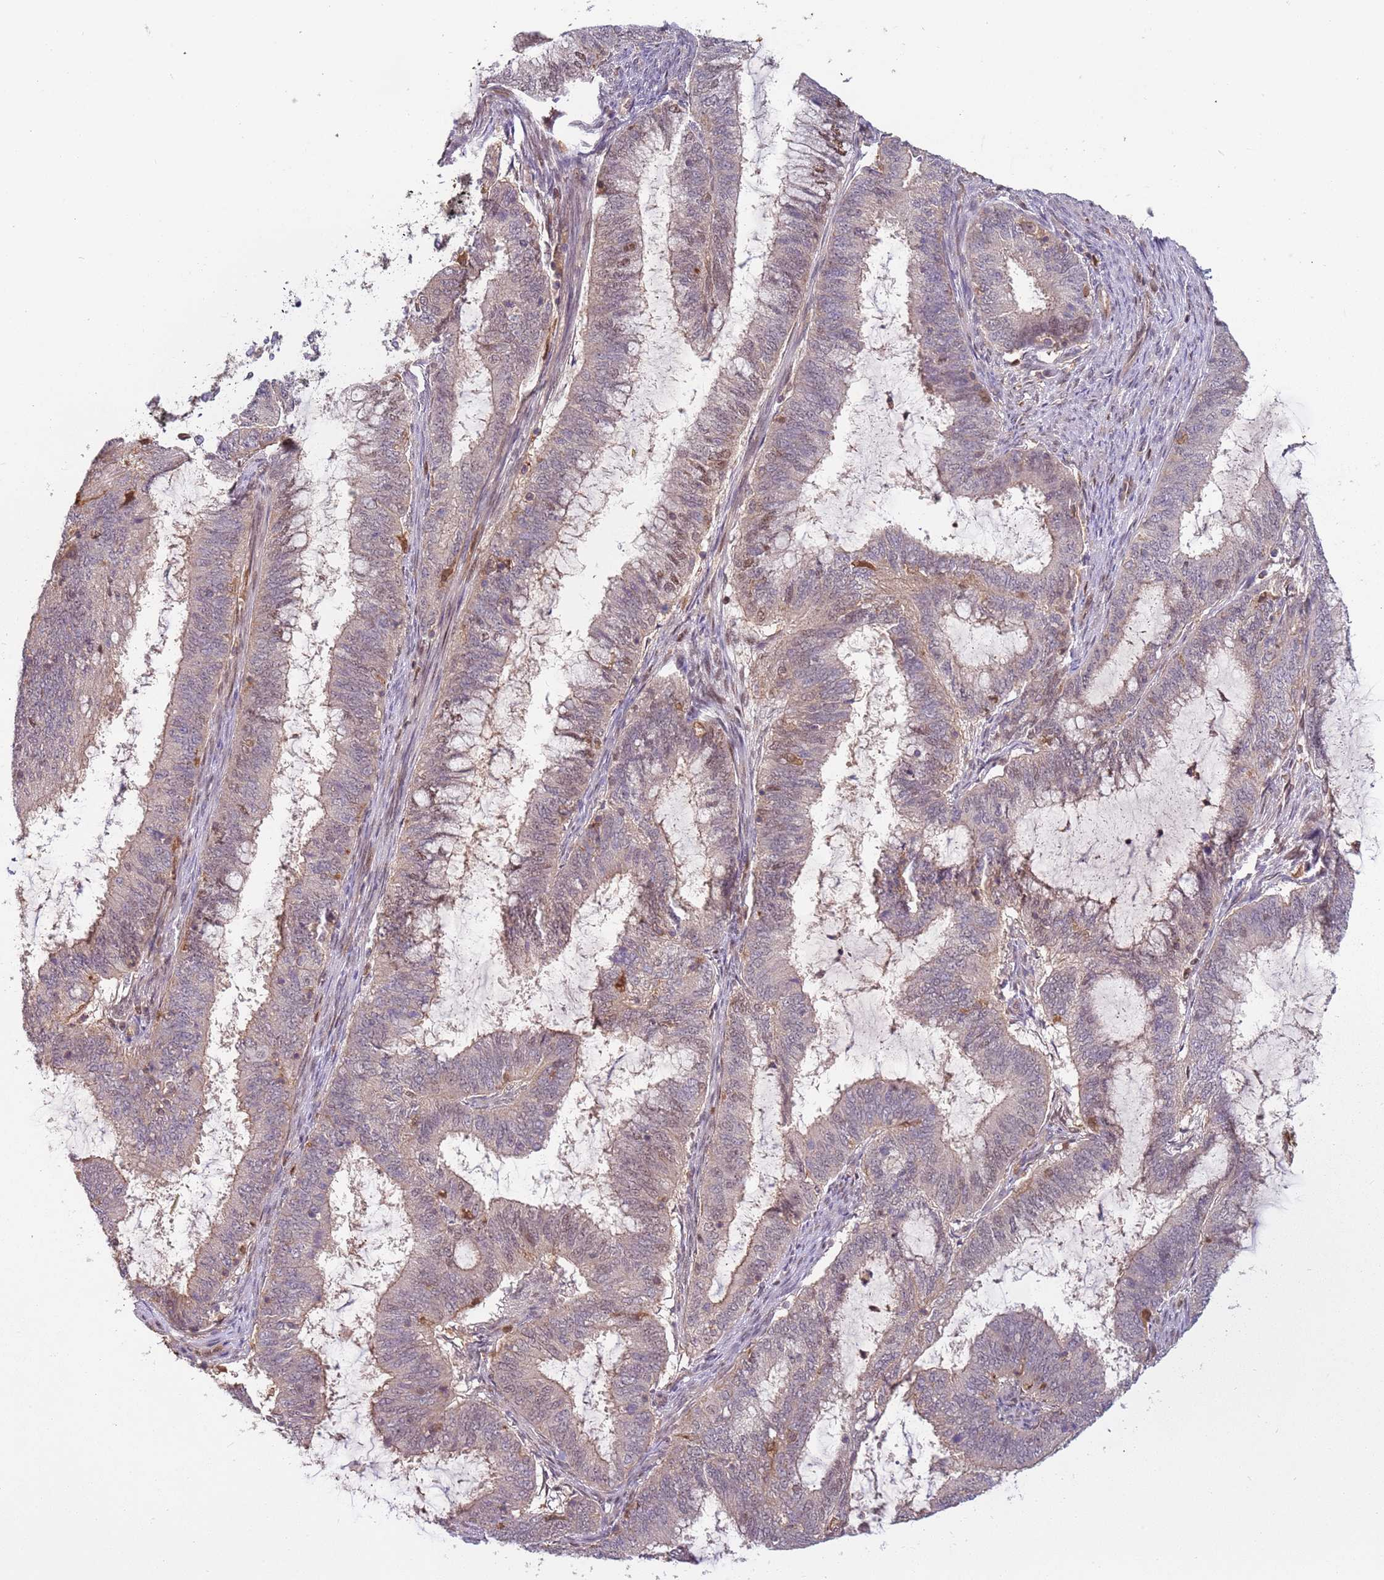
{"staining": {"intensity": "weak", "quantity": "25%-75%", "location": "nuclear"}, "tissue": "endometrial cancer", "cell_type": "Tumor cells", "image_type": "cancer", "snomed": [{"axis": "morphology", "description": "Adenocarcinoma, NOS"}, {"axis": "topography", "description": "Endometrium"}], "caption": "Immunohistochemical staining of human adenocarcinoma (endometrial) demonstrates low levels of weak nuclear expression in about 25%-75% of tumor cells.", "gene": "GSTO2", "patient": {"sex": "female", "age": 51}}